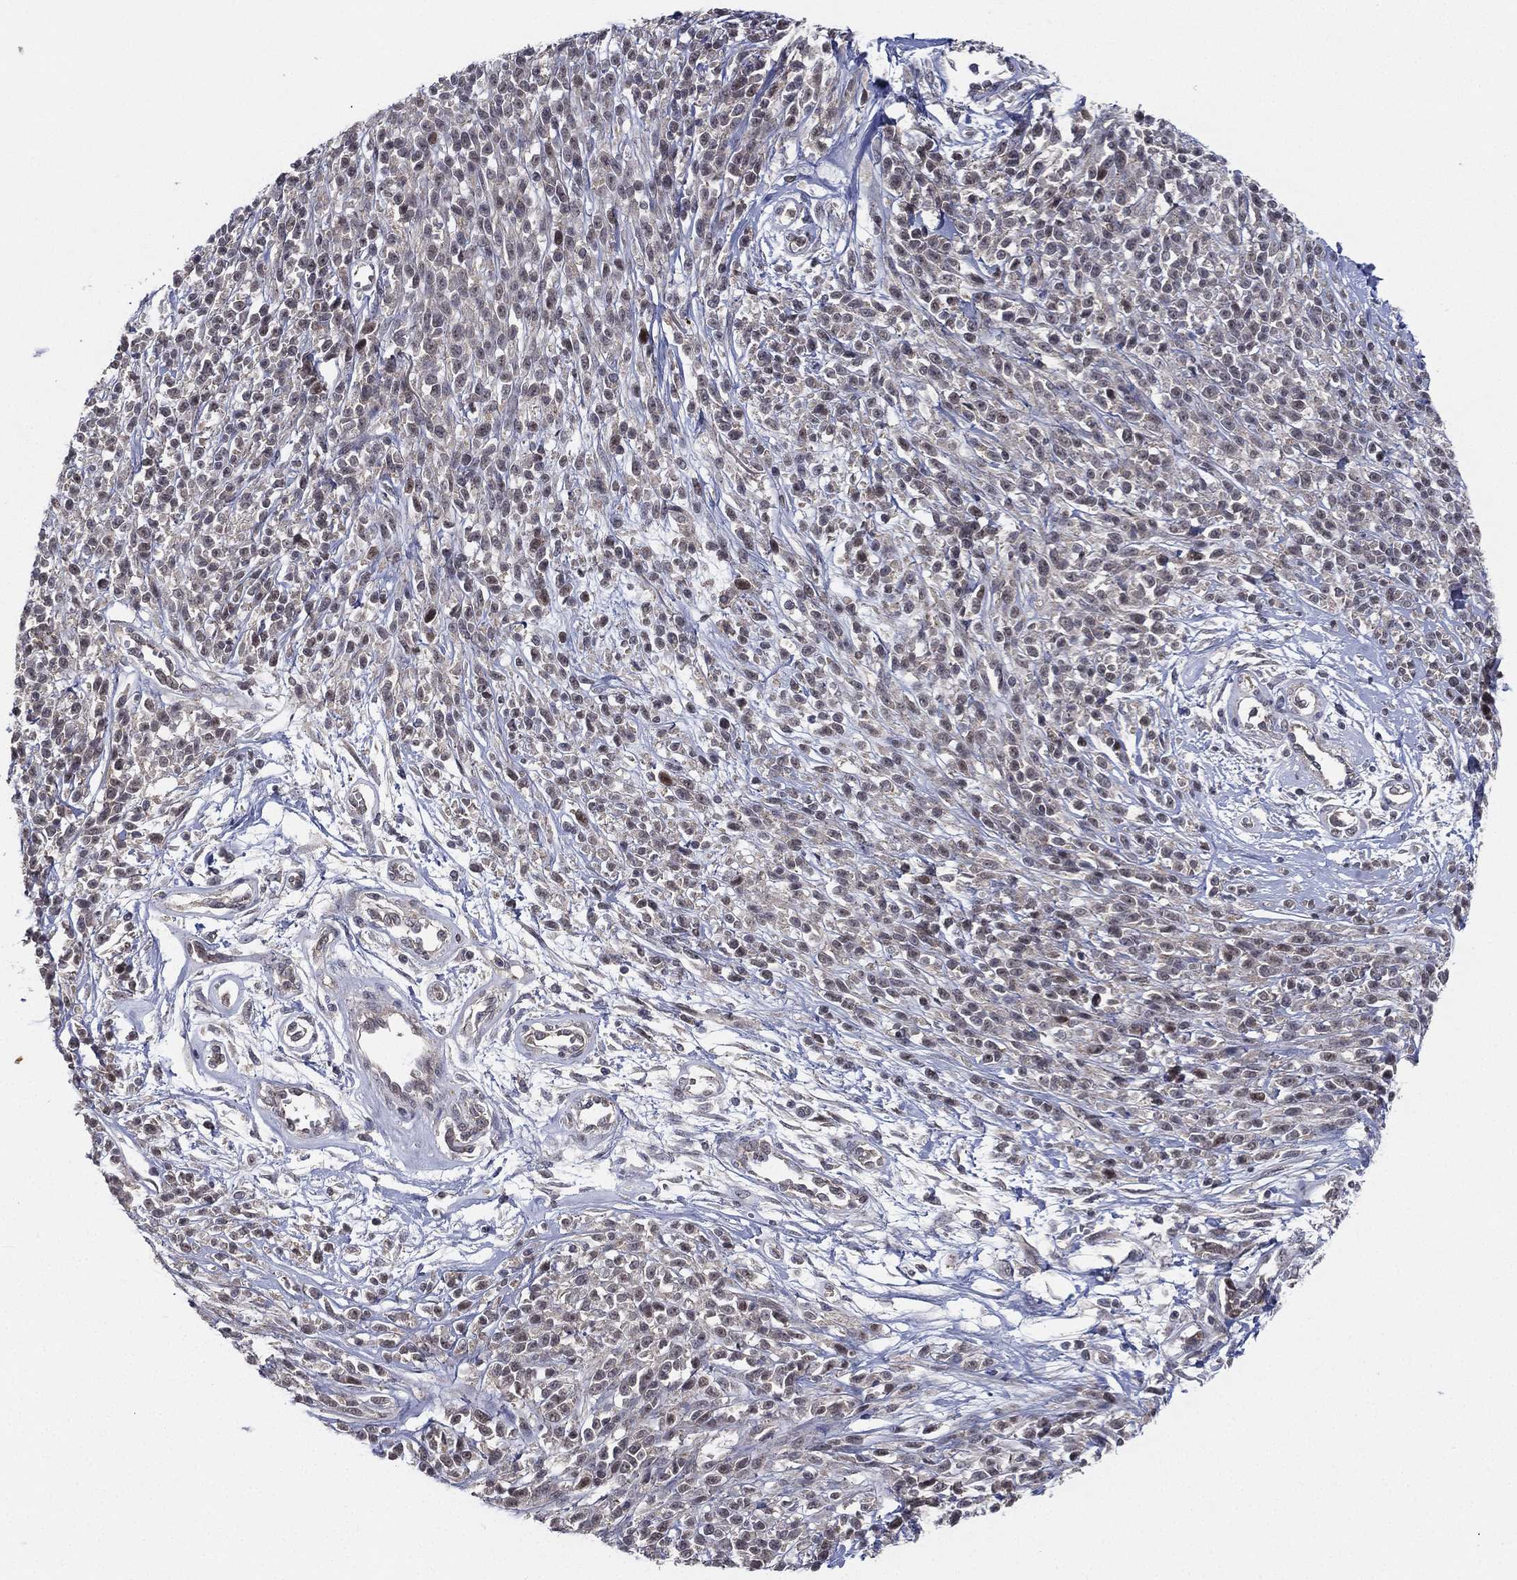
{"staining": {"intensity": "negative", "quantity": "none", "location": "none"}, "tissue": "melanoma", "cell_type": "Tumor cells", "image_type": "cancer", "snomed": [{"axis": "morphology", "description": "Malignant melanoma, NOS"}, {"axis": "topography", "description": "Skin"}, {"axis": "topography", "description": "Skin of trunk"}], "caption": "Immunohistochemical staining of melanoma displays no significant positivity in tumor cells.", "gene": "KAT14", "patient": {"sex": "male", "age": 74}}